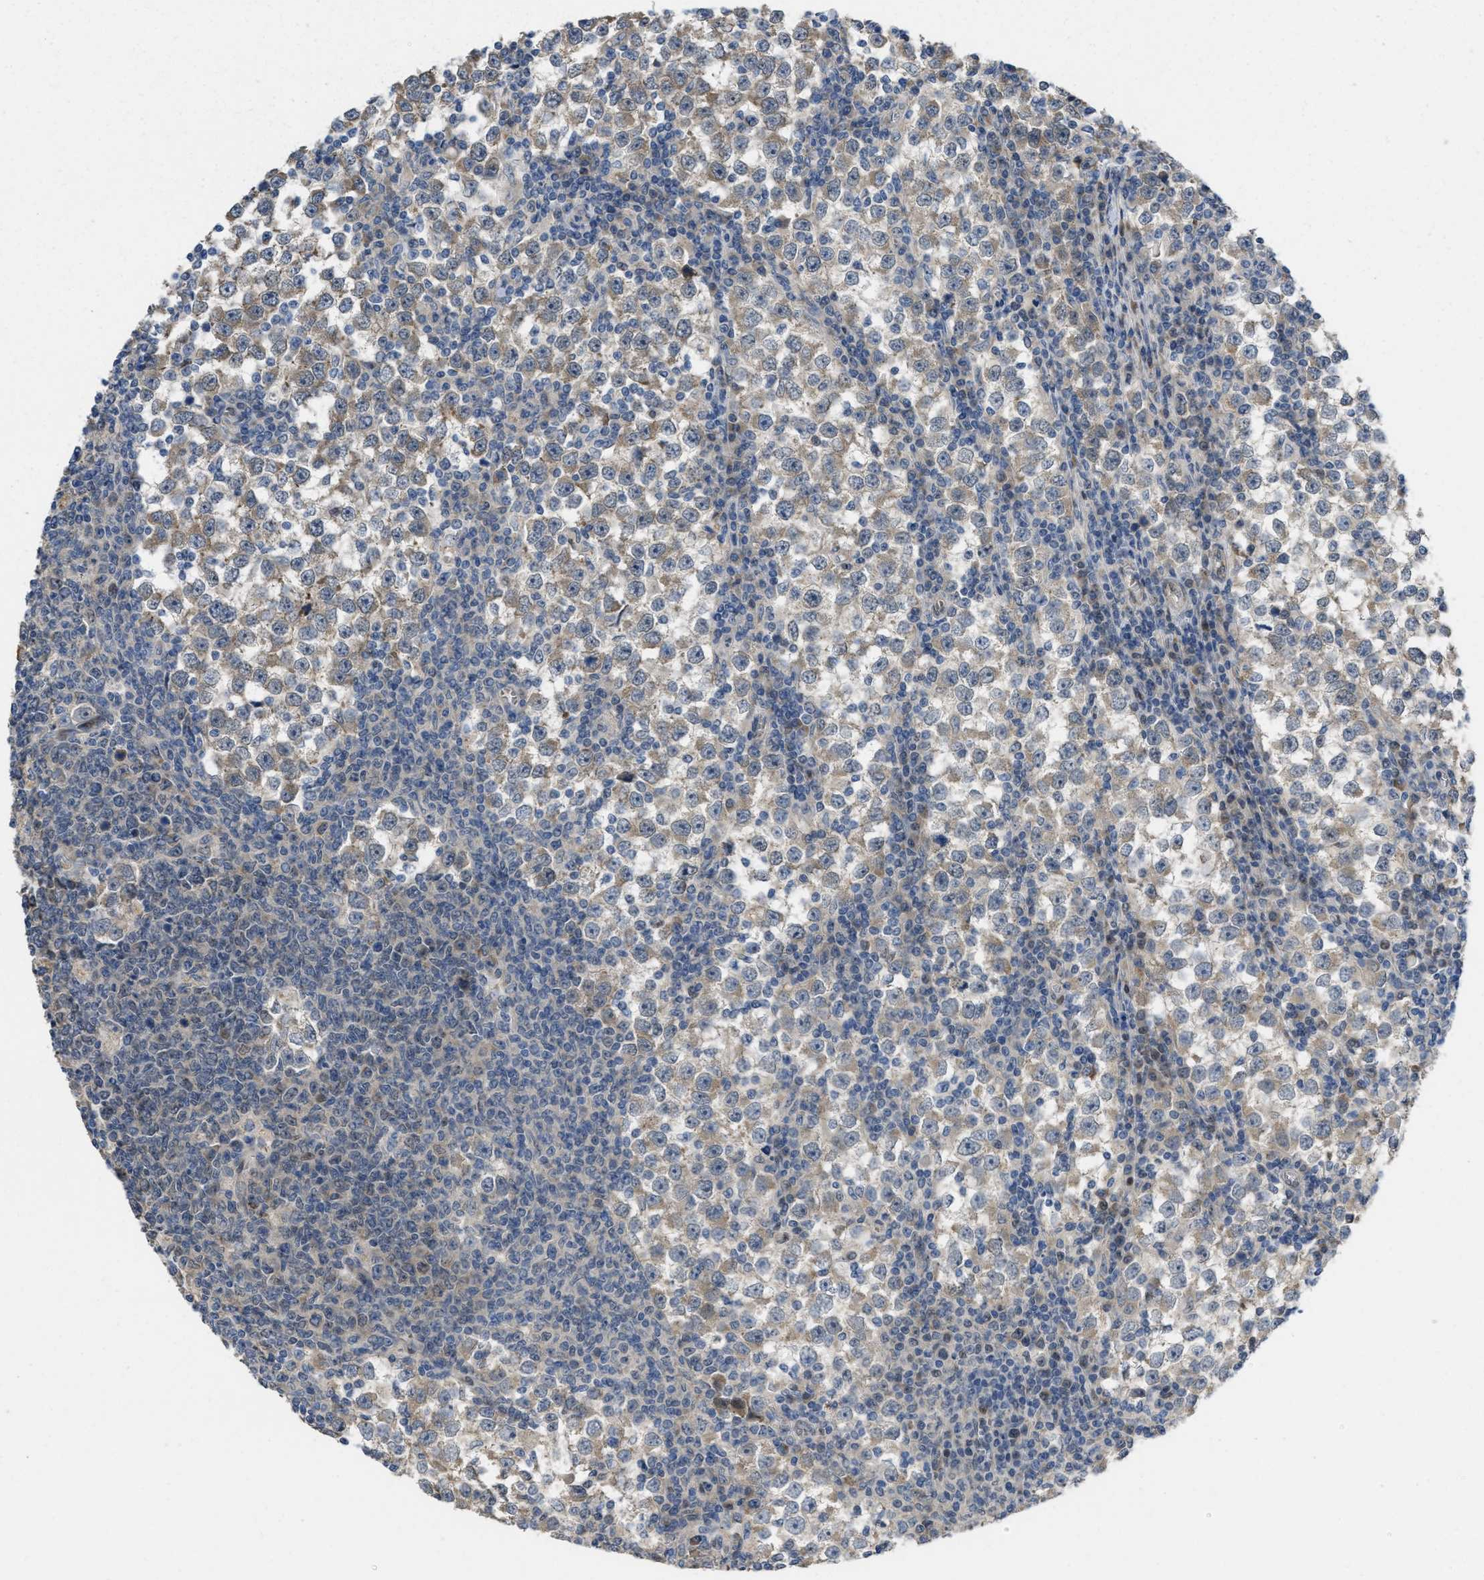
{"staining": {"intensity": "weak", "quantity": ">75%", "location": "cytoplasmic/membranous"}, "tissue": "testis cancer", "cell_type": "Tumor cells", "image_type": "cancer", "snomed": [{"axis": "morphology", "description": "Seminoma, NOS"}, {"axis": "topography", "description": "Testis"}], "caption": "A photomicrograph of seminoma (testis) stained for a protein demonstrates weak cytoplasmic/membranous brown staining in tumor cells.", "gene": "CDPF1", "patient": {"sex": "male", "age": 65}}